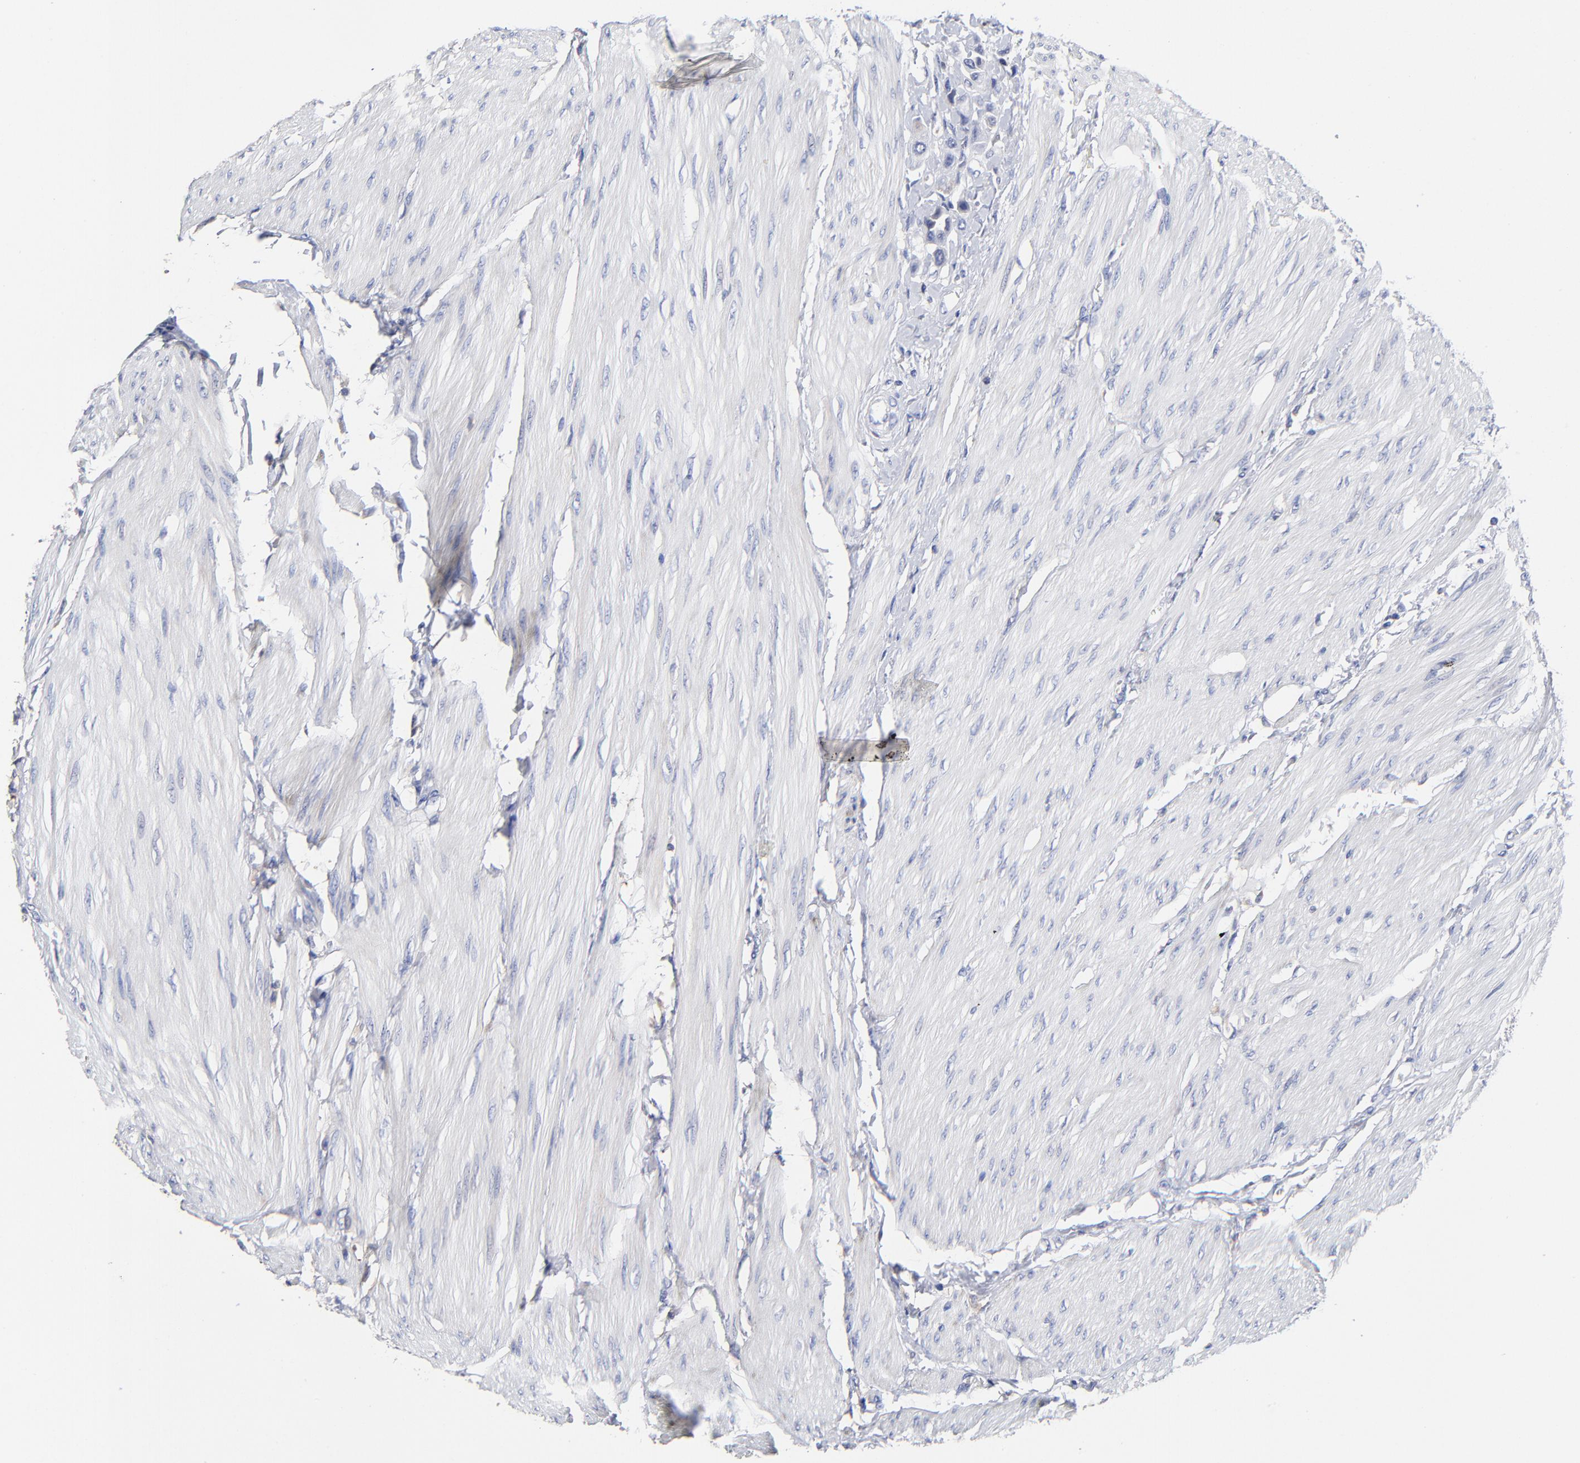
{"staining": {"intensity": "negative", "quantity": "none", "location": "none"}, "tissue": "urothelial cancer", "cell_type": "Tumor cells", "image_type": "cancer", "snomed": [{"axis": "morphology", "description": "Urothelial carcinoma, High grade"}, {"axis": "topography", "description": "Urinary bladder"}], "caption": "This histopathology image is of urothelial cancer stained with IHC to label a protein in brown with the nuclei are counter-stained blue. There is no expression in tumor cells.", "gene": "TRAT1", "patient": {"sex": "male", "age": 50}}